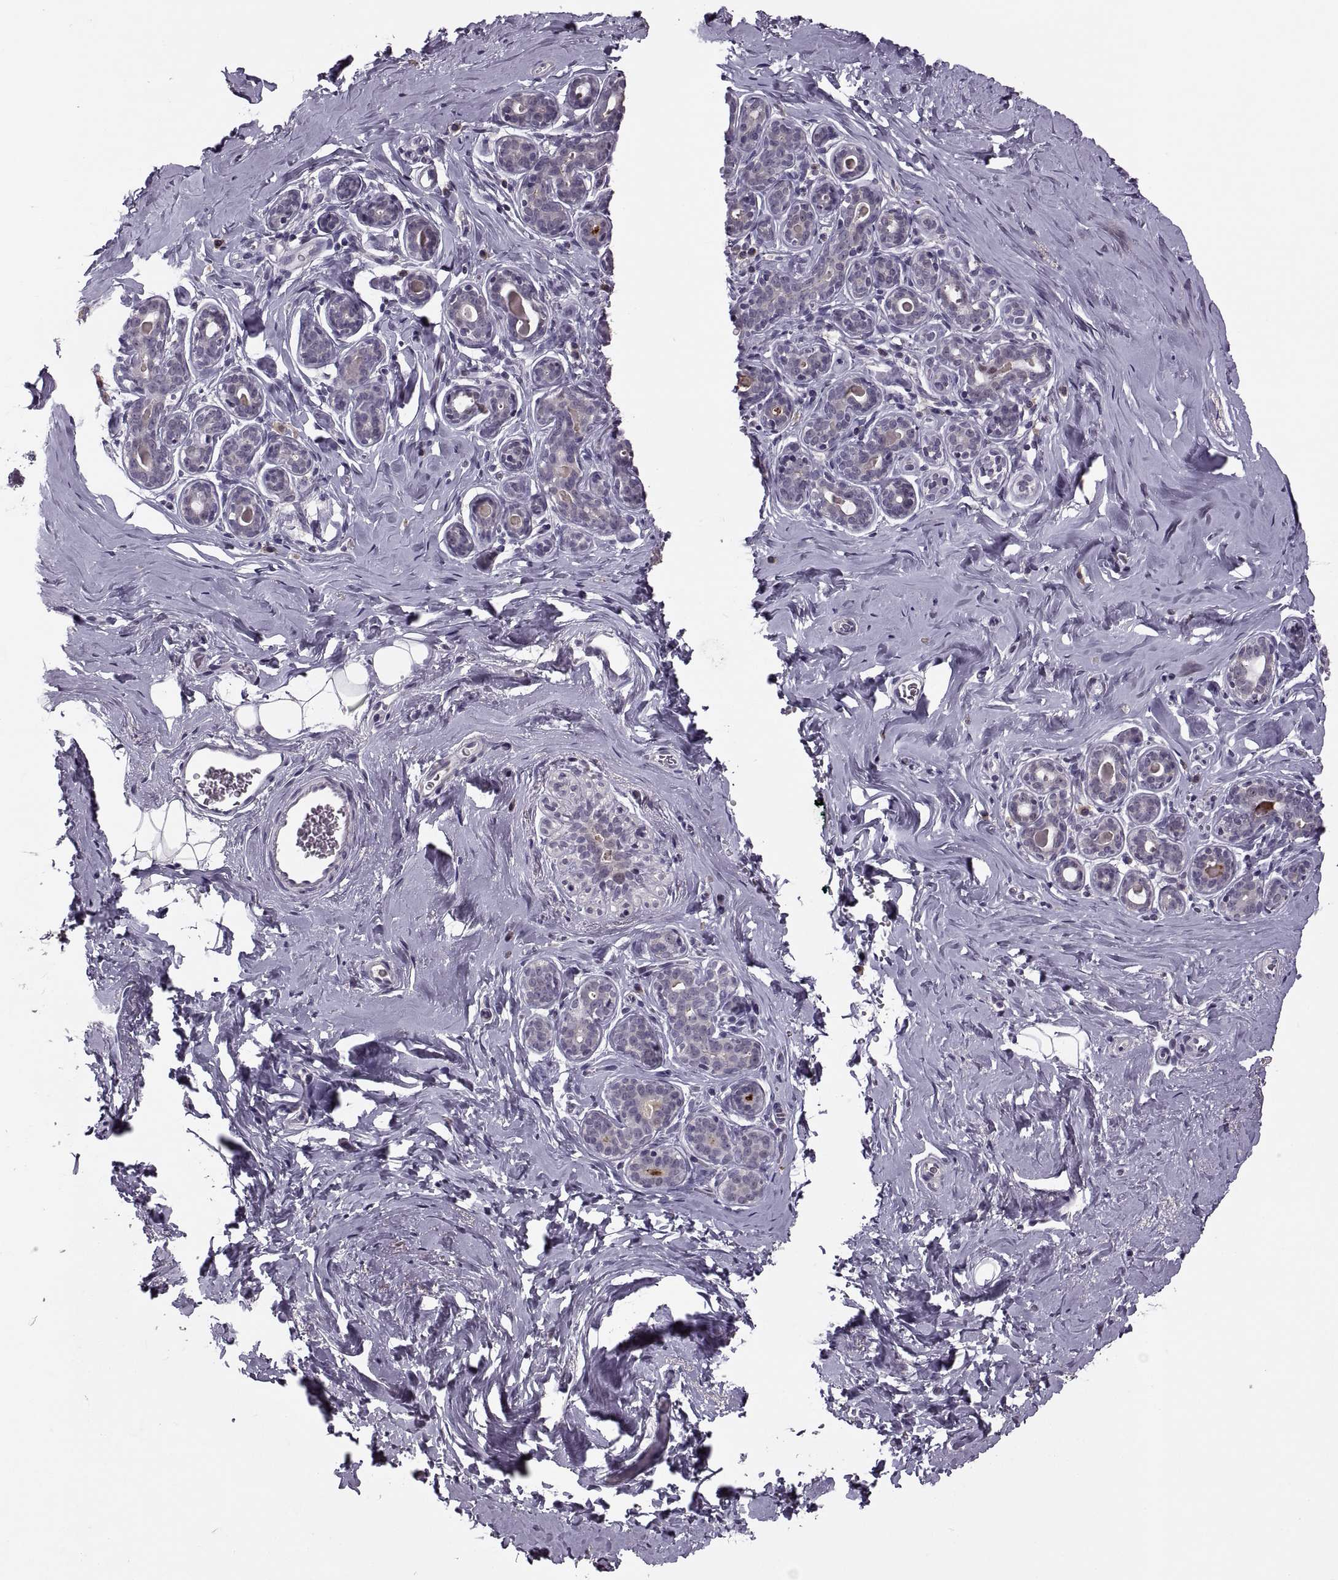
{"staining": {"intensity": "negative", "quantity": "none", "location": "none"}, "tissue": "breast", "cell_type": "Adipocytes", "image_type": "normal", "snomed": [{"axis": "morphology", "description": "Normal tissue, NOS"}, {"axis": "topography", "description": "Skin"}, {"axis": "topography", "description": "Breast"}], "caption": "DAB (3,3'-diaminobenzidine) immunohistochemical staining of unremarkable breast reveals no significant staining in adipocytes. (Immunohistochemistry, brightfield microscopy, high magnification).", "gene": "CACNA1F", "patient": {"sex": "female", "age": 43}}